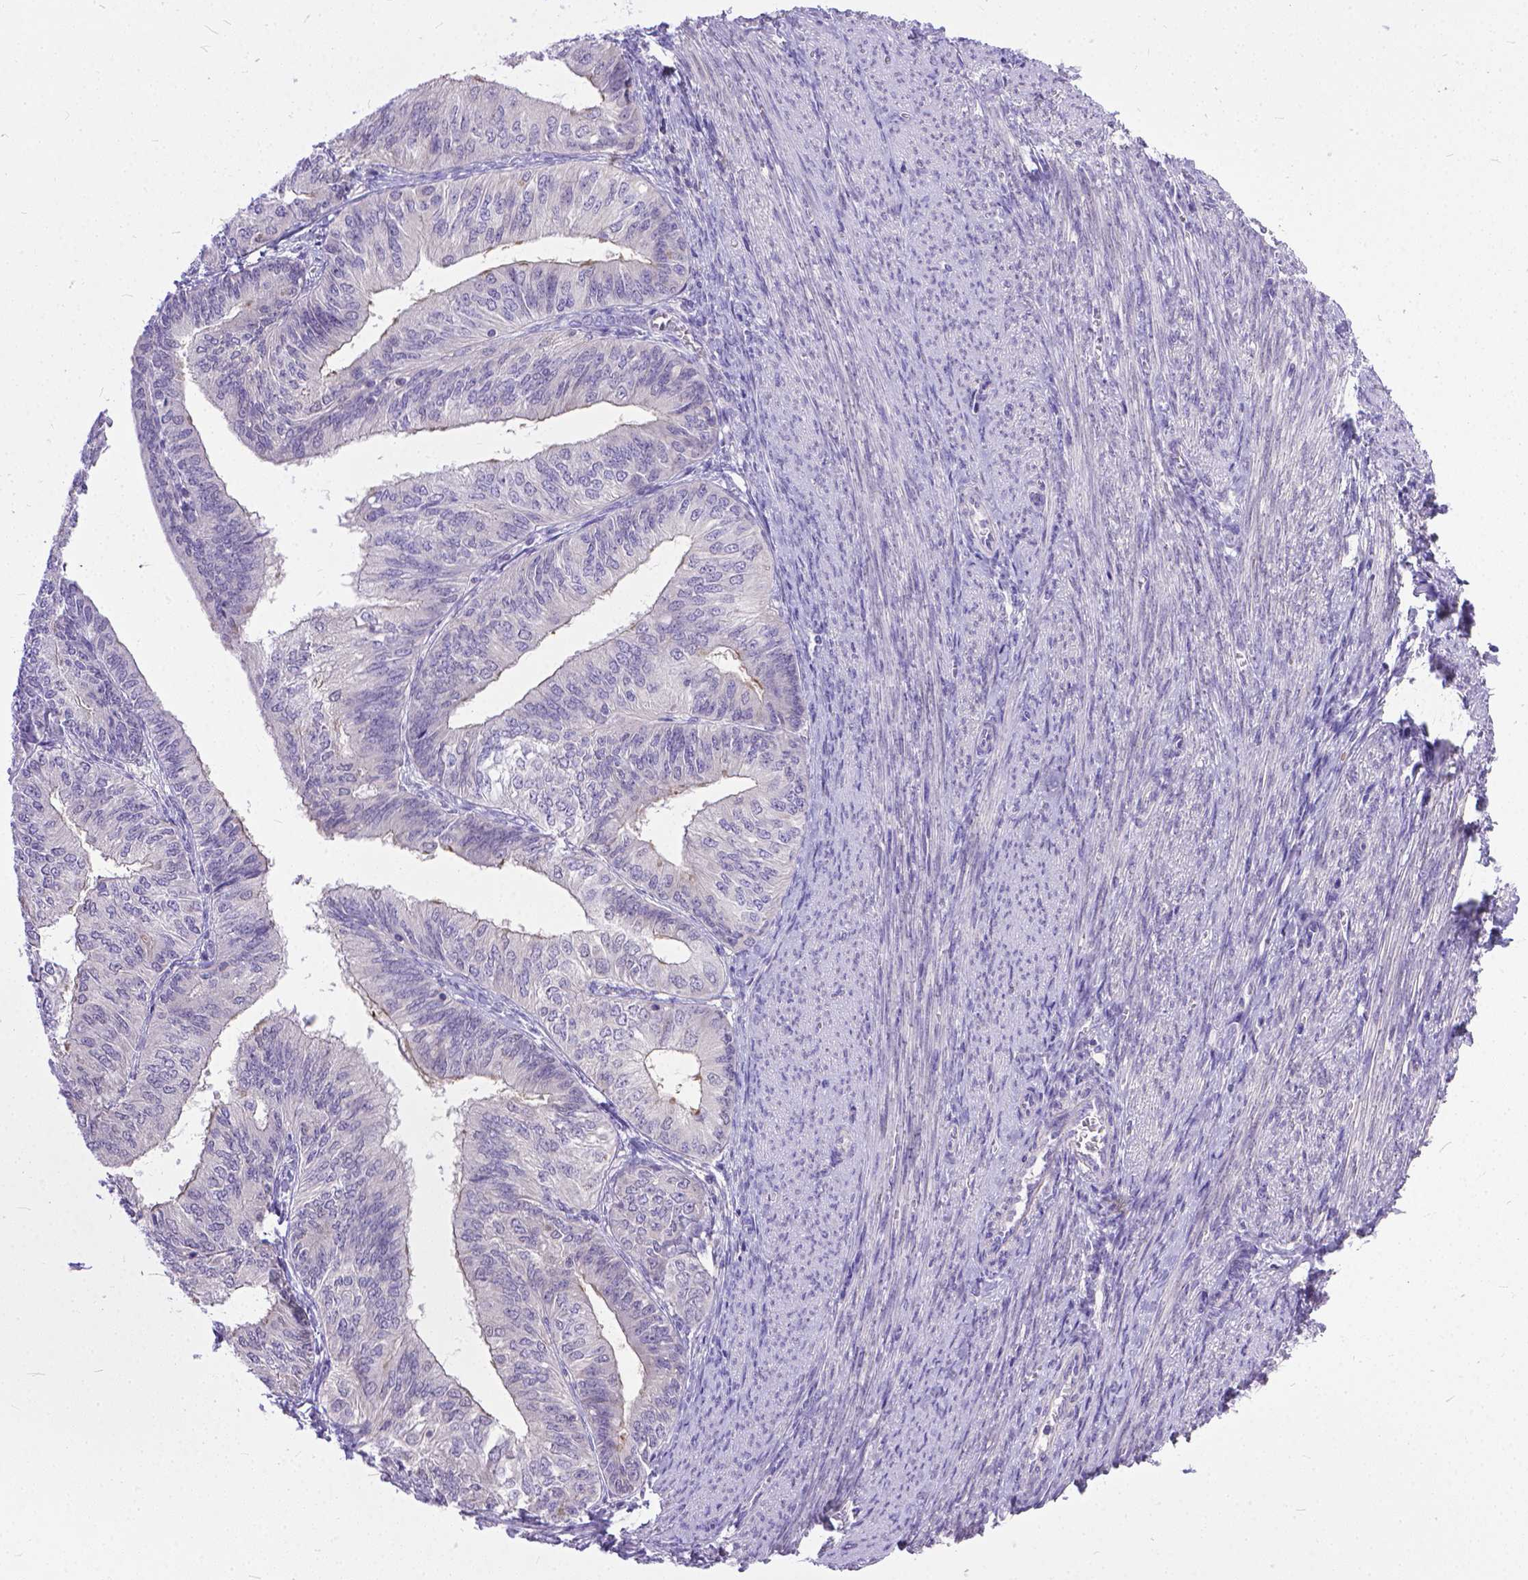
{"staining": {"intensity": "negative", "quantity": "none", "location": "none"}, "tissue": "endometrial cancer", "cell_type": "Tumor cells", "image_type": "cancer", "snomed": [{"axis": "morphology", "description": "Adenocarcinoma, NOS"}, {"axis": "topography", "description": "Endometrium"}], "caption": "IHC image of neoplastic tissue: human endometrial cancer (adenocarcinoma) stained with DAB (3,3'-diaminobenzidine) displays no significant protein expression in tumor cells.", "gene": "TTLL6", "patient": {"sex": "female", "age": 58}}